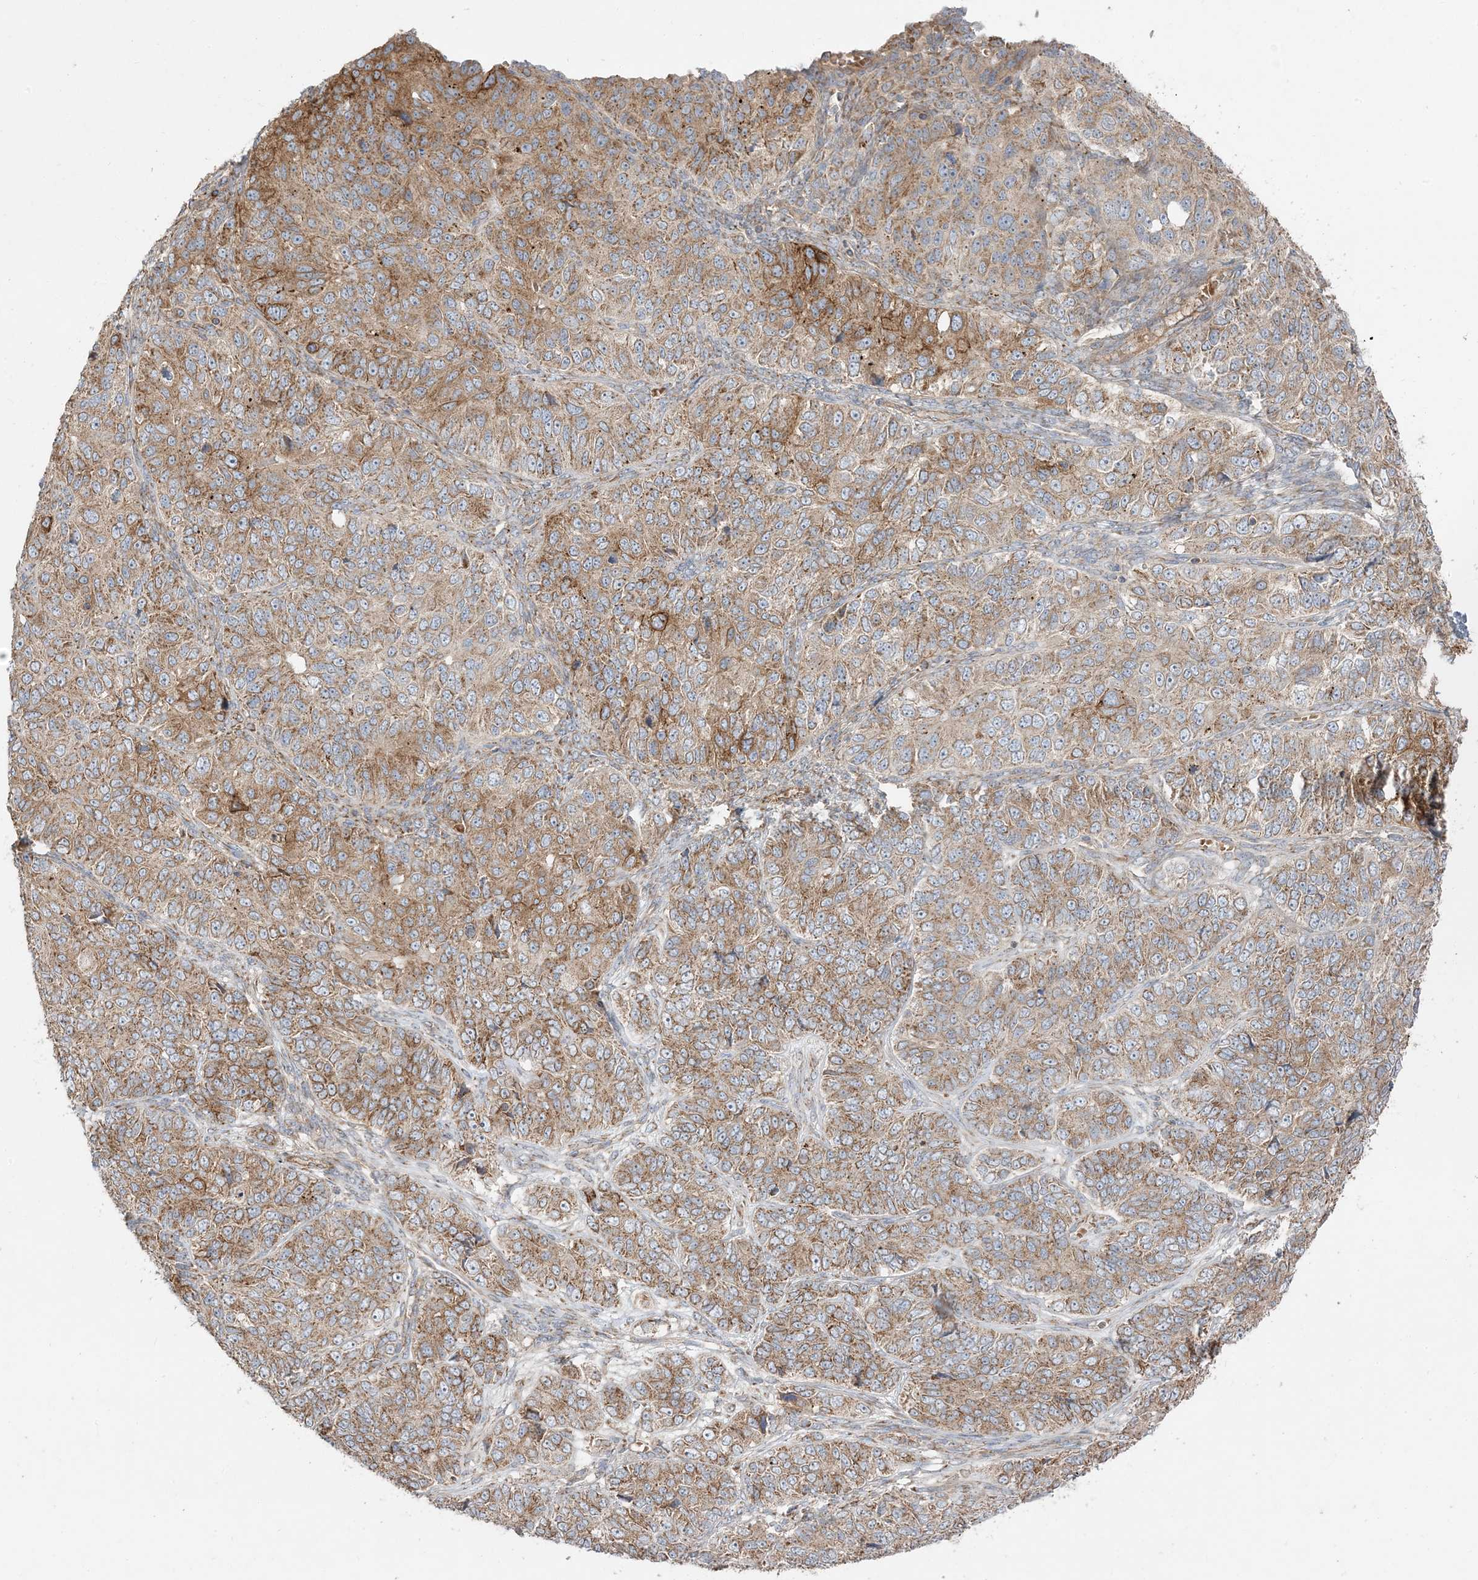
{"staining": {"intensity": "moderate", "quantity": ">75%", "location": "cytoplasmic/membranous"}, "tissue": "ovarian cancer", "cell_type": "Tumor cells", "image_type": "cancer", "snomed": [{"axis": "morphology", "description": "Carcinoma, endometroid"}, {"axis": "topography", "description": "Ovary"}], "caption": "Immunohistochemical staining of ovarian cancer (endometroid carcinoma) shows medium levels of moderate cytoplasmic/membranous protein staining in about >75% of tumor cells. The staining was performed using DAB (3,3'-diaminobenzidine), with brown indicating positive protein expression. Nuclei are stained blue with hematoxylin.", "gene": "AARS2", "patient": {"sex": "female", "age": 51}}